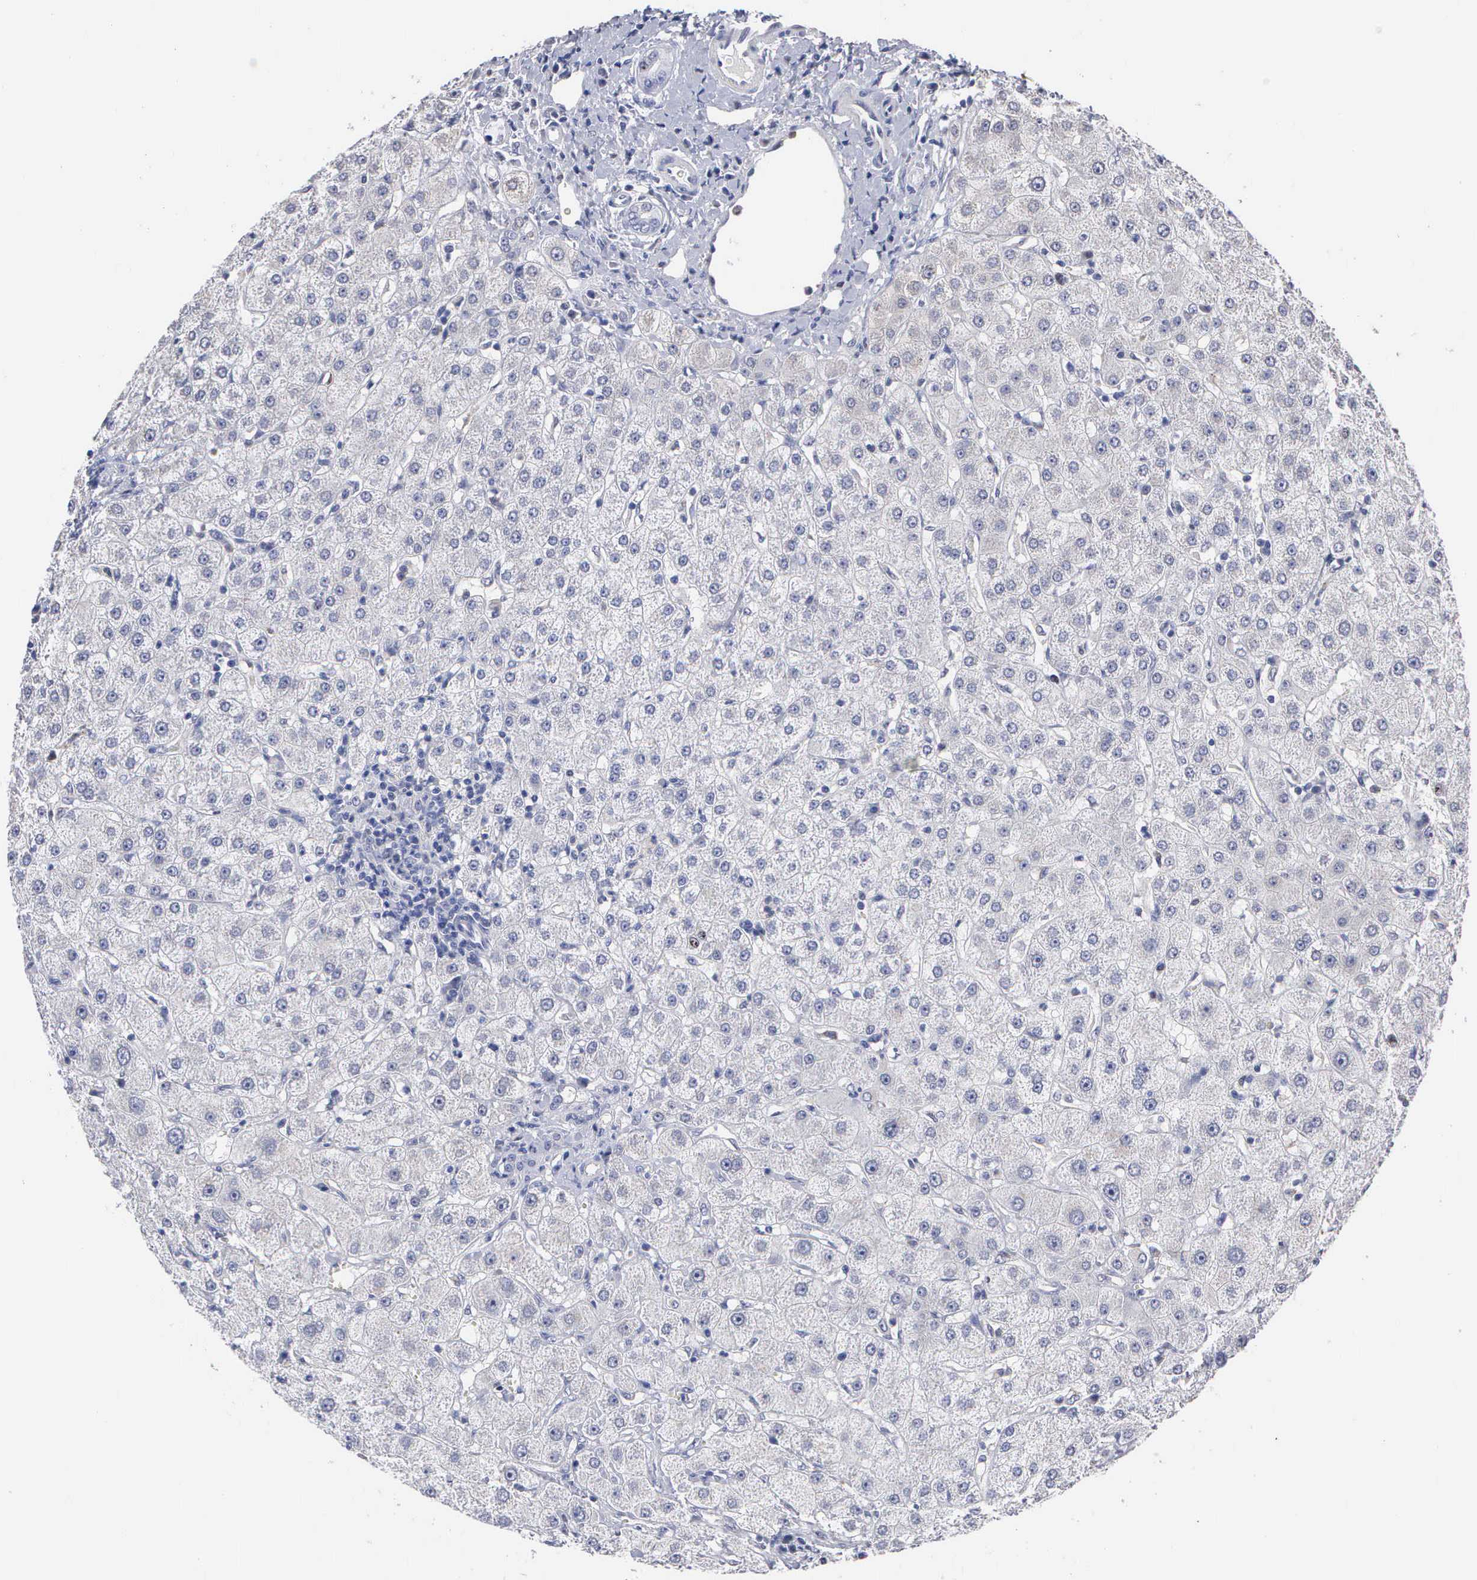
{"staining": {"intensity": "negative", "quantity": "none", "location": "none"}, "tissue": "liver", "cell_type": "Cholangiocytes", "image_type": "normal", "snomed": [{"axis": "morphology", "description": "Normal tissue, NOS"}, {"axis": "topography", "description": "Liver"}], "caption": "DAB (3,3'-diaminobenzidine) immunohistochemical staining of benign human liver displays no significant positivity in cholangiocytes.", "gene": "KDM6A", "patient": {"sex": "female", "age": 79}}